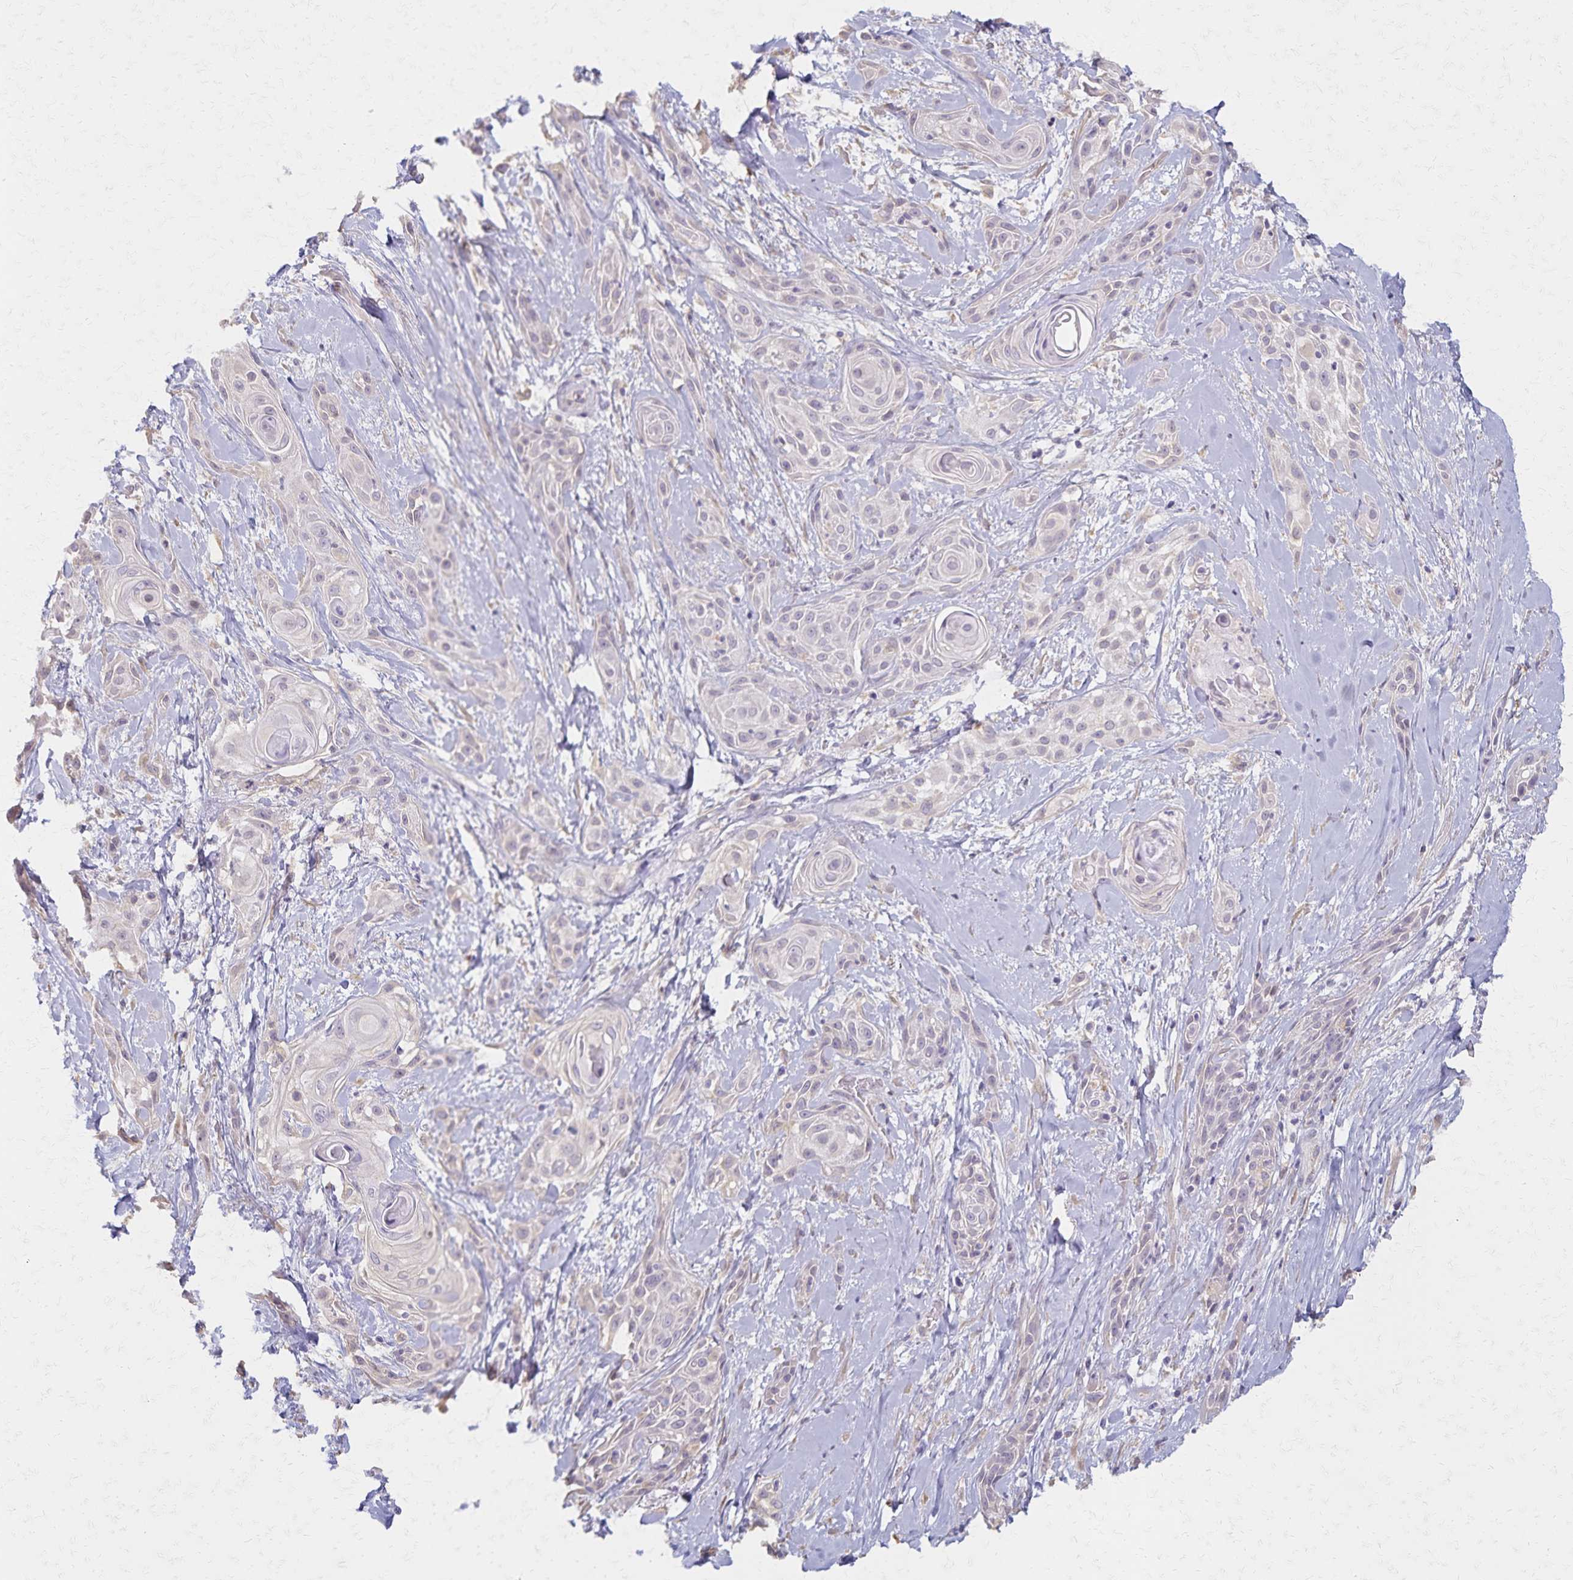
{"staining": {"intensity": "negative", "quantity": "none", "location": "none"}, "tissue": "skin cancer", "cell_type": "Tumor cells", "image_type": "cancer", "snomed": [{"axis": "morphology", "description": "Squamous cell carcinoma, NOS"}, {"axis": "topography", "description": "Skin"}, {"axis": "topography", "description": "Anal"}], "caption": "Tumor cells are negative for protein expression in human skin cancer.", "gene": "KISS1", "patient": {"sex": "male", "age": 64}}